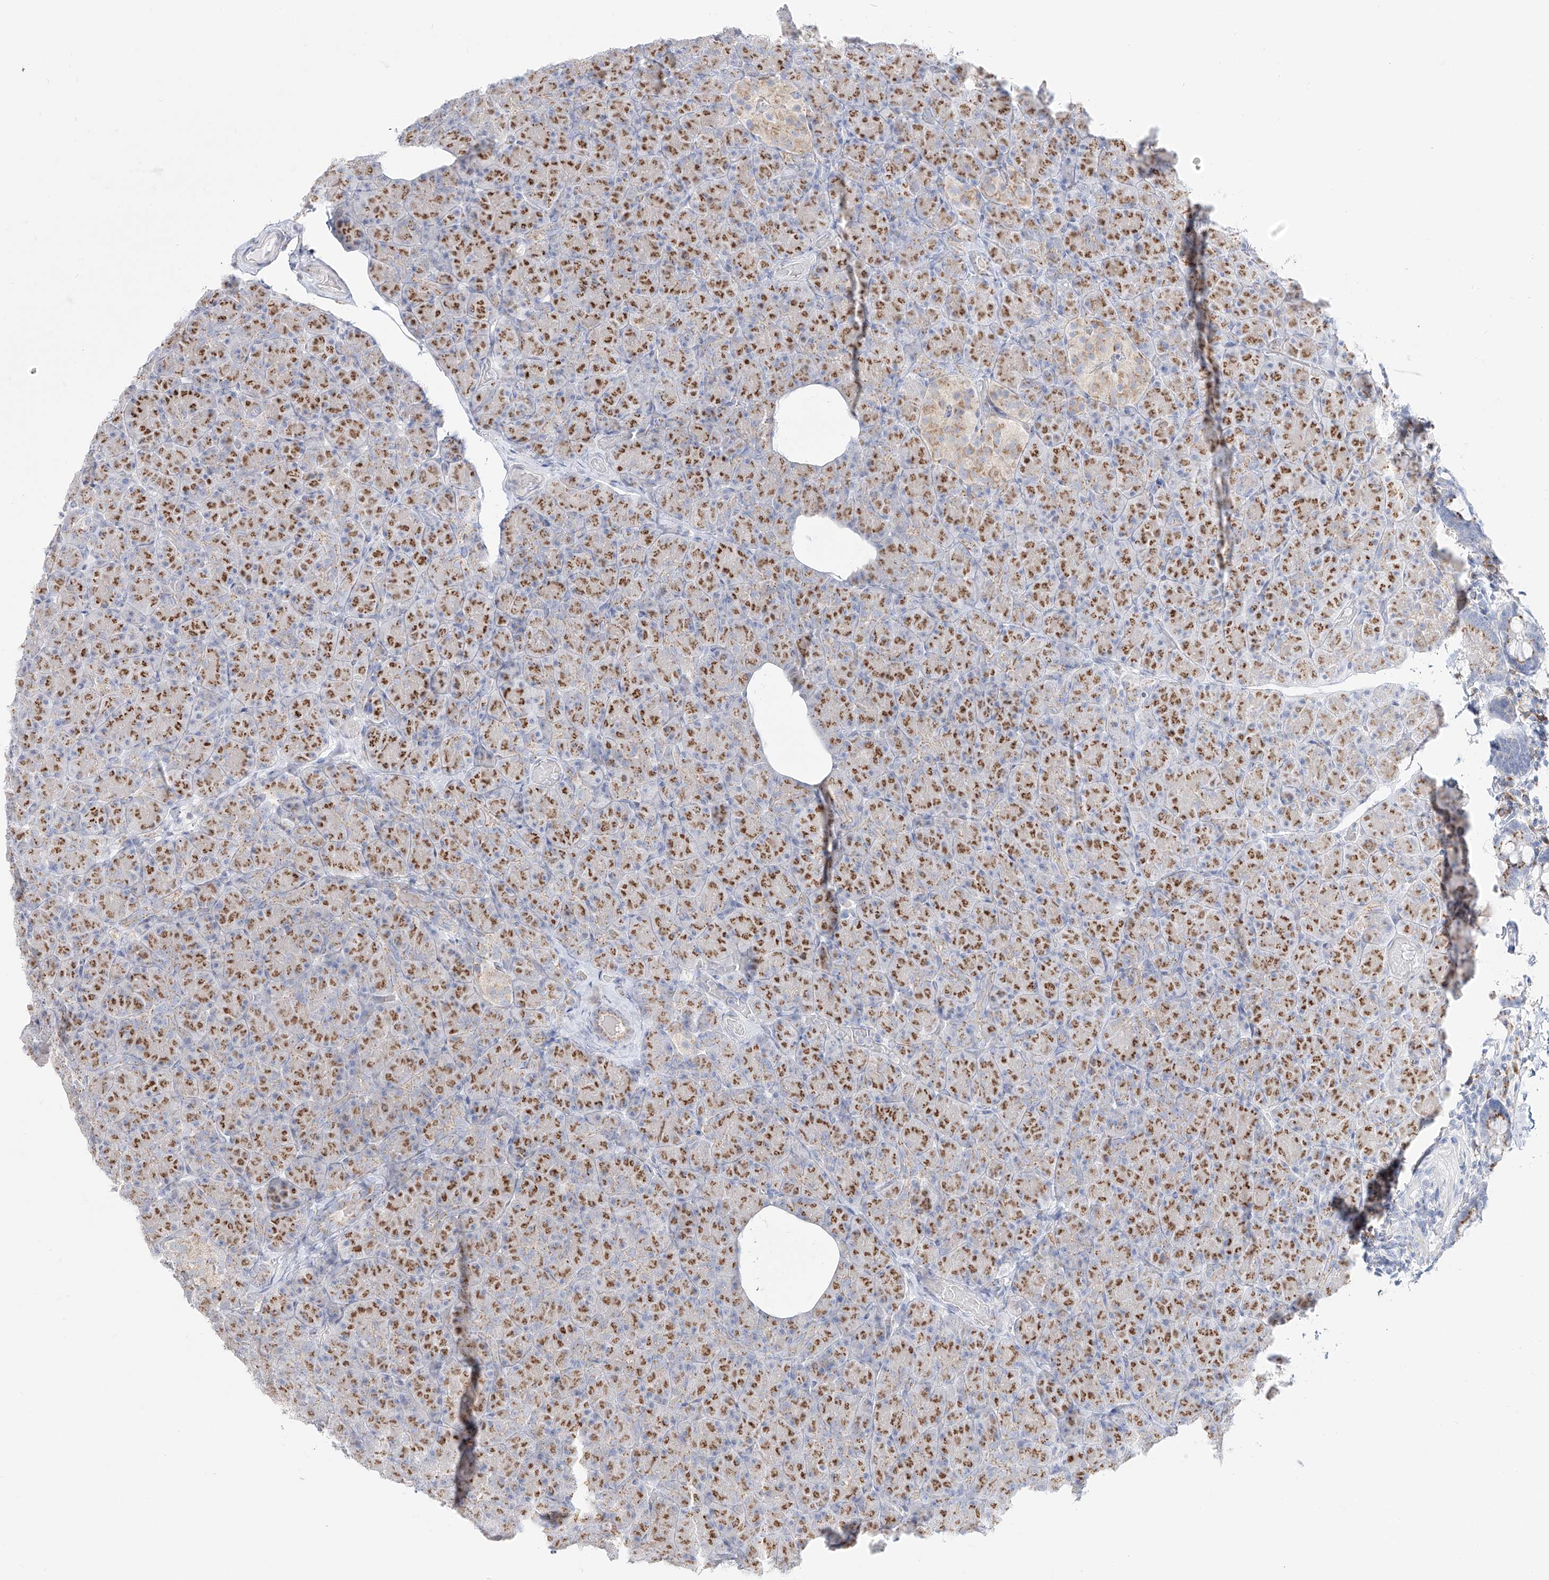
{"staining": {"intensity": "moderate", "quantity": ">75%", "location": "cytoplasmic/membranous"}, "tissue": "pancreas", "cell_type": "Exocrine glandular cells", "image_type": "normal", "snomed": [{"axis": "morphology", "description": "Normal tissue, NOS"}, {"axis": "topography", "description": "Pancreas"}], "caption": "Moderate cytoplasmic/membranous expression for a protein is identified in about >75% of exocrine glandular cells of benign pancreas using immunohistochemistry (IHC).", "gene": "BSDC1", "patient": {"sex": "female", "age": 43}}